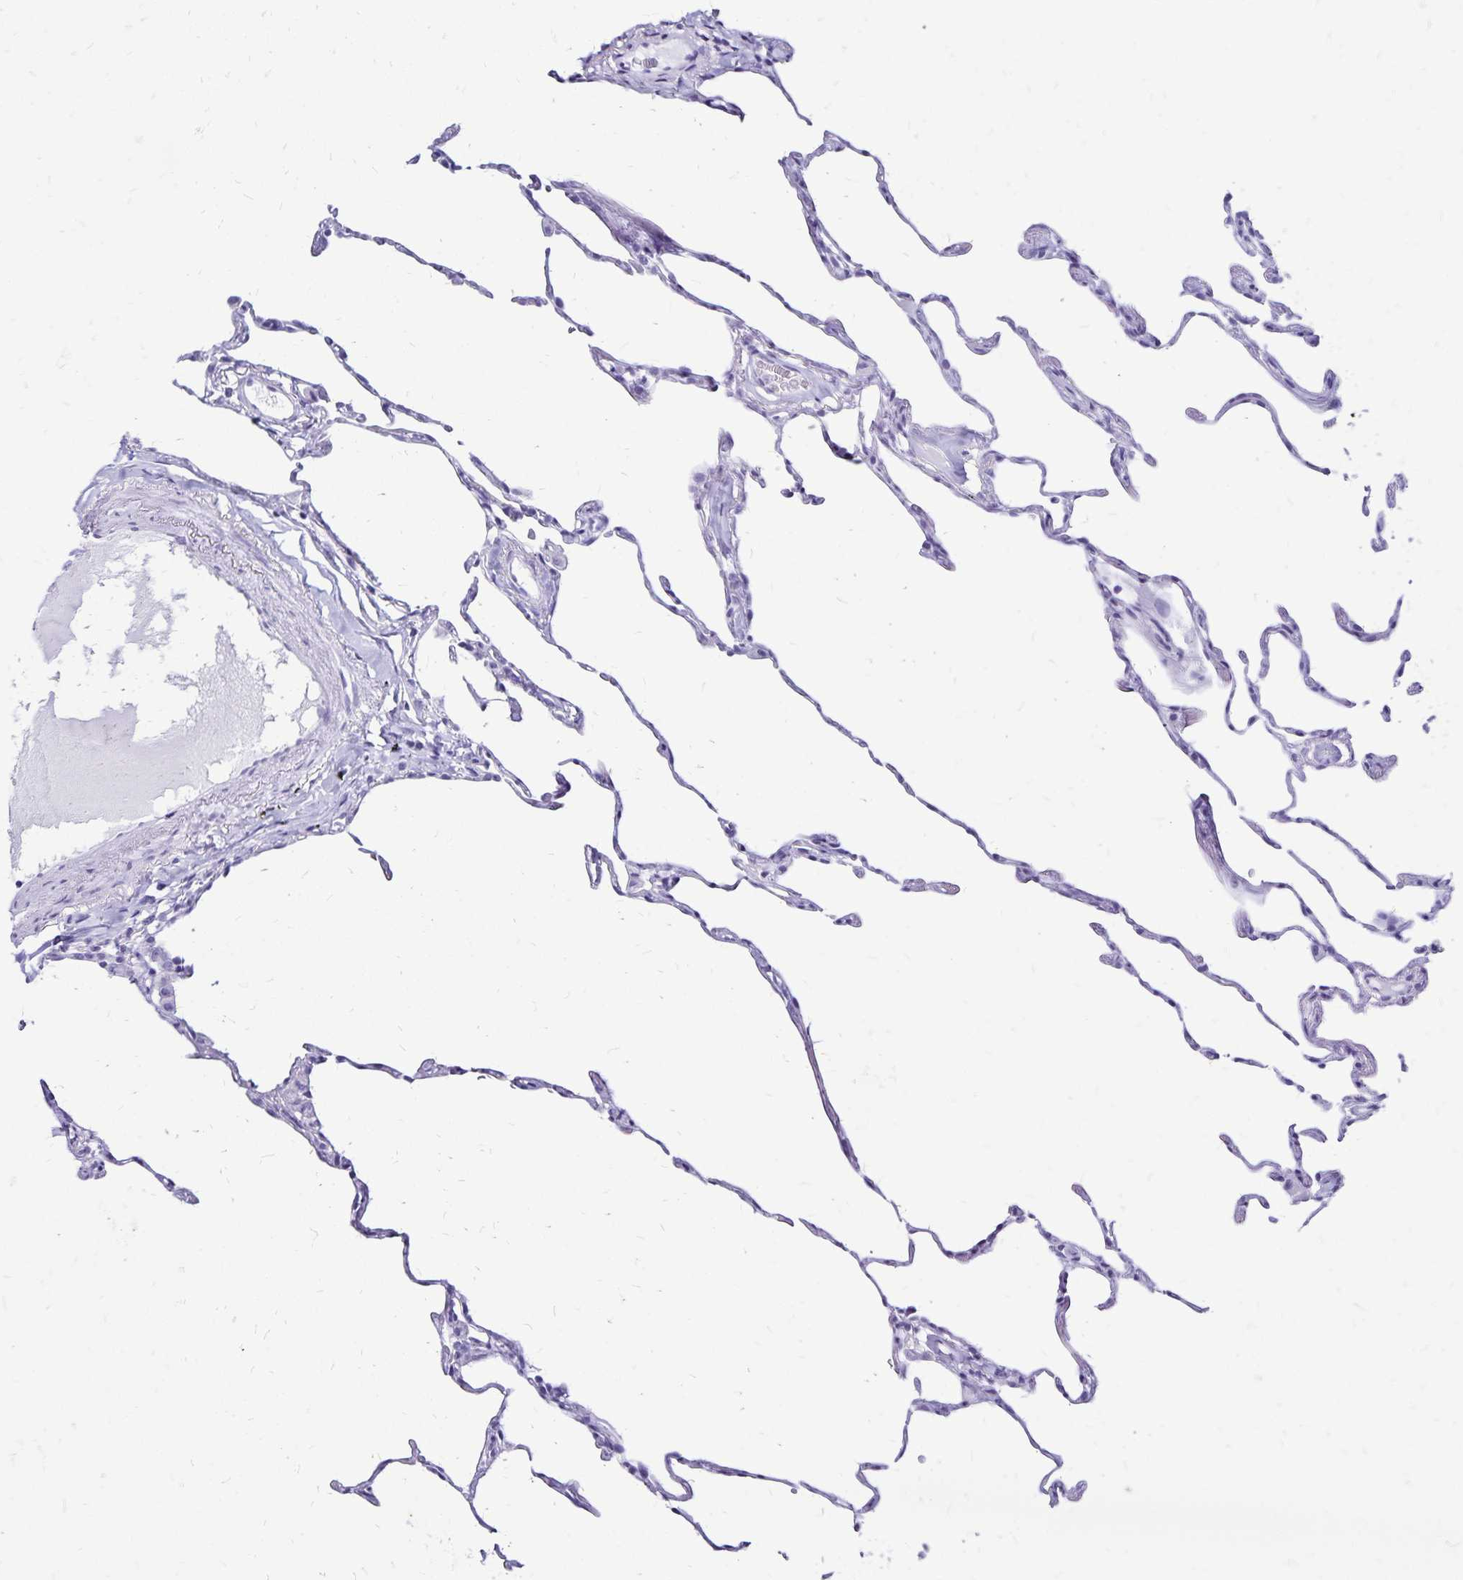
{"staining": {"intensity": "negative", "quantity": "none", "location": "none"}, "tissue": "lung", "cell_type": "Alveolar cells", "image_type": "normal", "snomed": [{"axis": "morphology", "description": "Normal tissue, NOS"}, {"axis": "topography", "description": "Lung"}], "caption": "High power microscopy photomicrograph of an immunohistochemistry (IHC) histopathology image of unremarkable lung, revealing no significant staining in alveolar cells.", "gene": "LIN28B", "patient": {"sex": "female", "age": 57}}